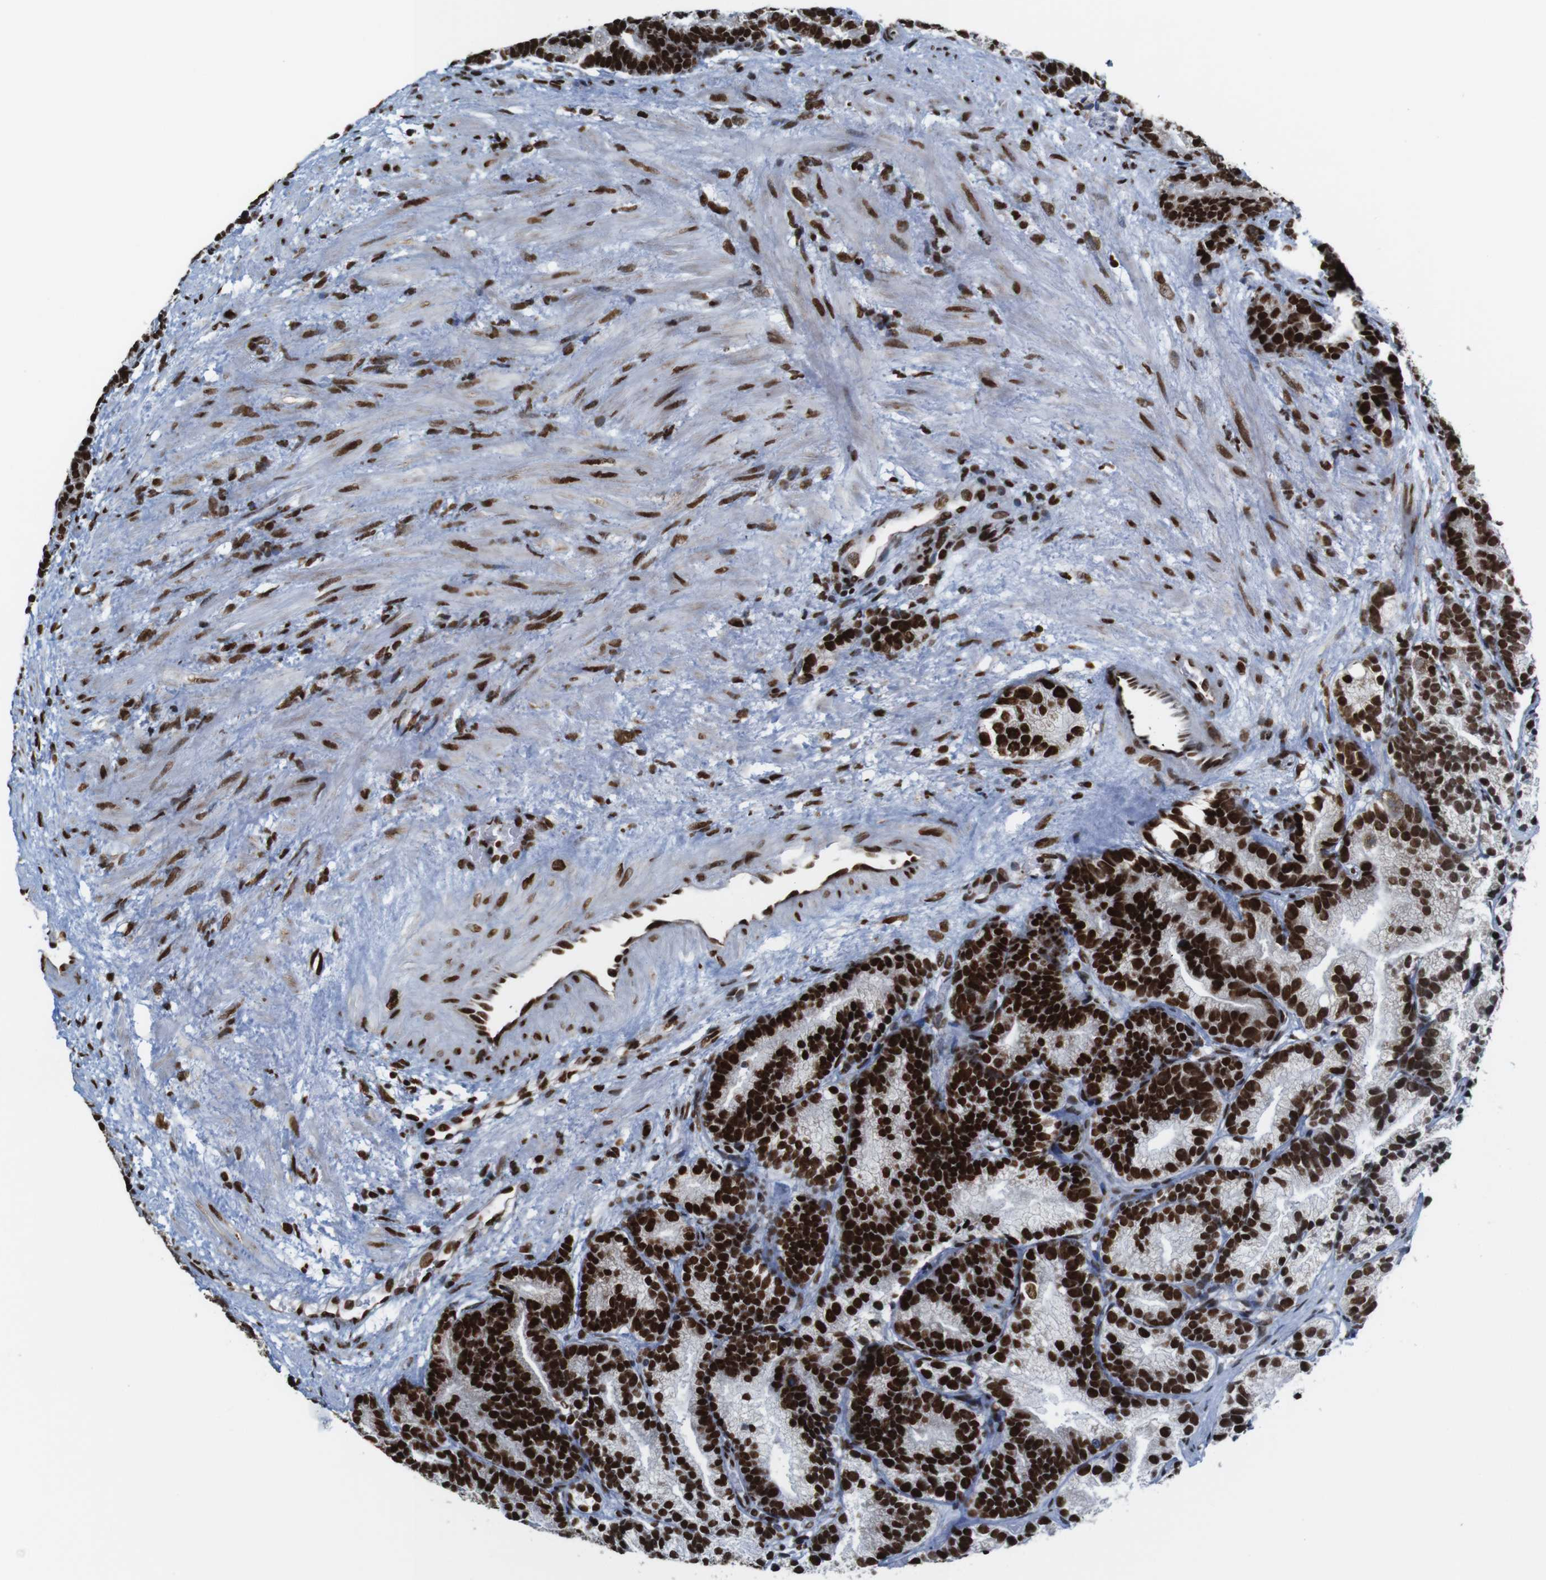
{"staining": {"intensity": "strong", "quantity": ">75%", "location": "nuclear"}, "tissue": "prostate cancer", "cell_type": "Tumor cells", "image_type": "cancer", "snomed": [{"axis": "morphology", "description": "Adenocarcinoma, Low grade"}, {"axis": "topography", "description": "Prostate"}], "caption": "Brown immunohistochemical staining in human prostate adenocarcinoma (low-grade) reveals strong nuclear expression in about >75% of tumor cells.", "gene": "ROMO1", "patient": {"sex": "male", "age": 89}}